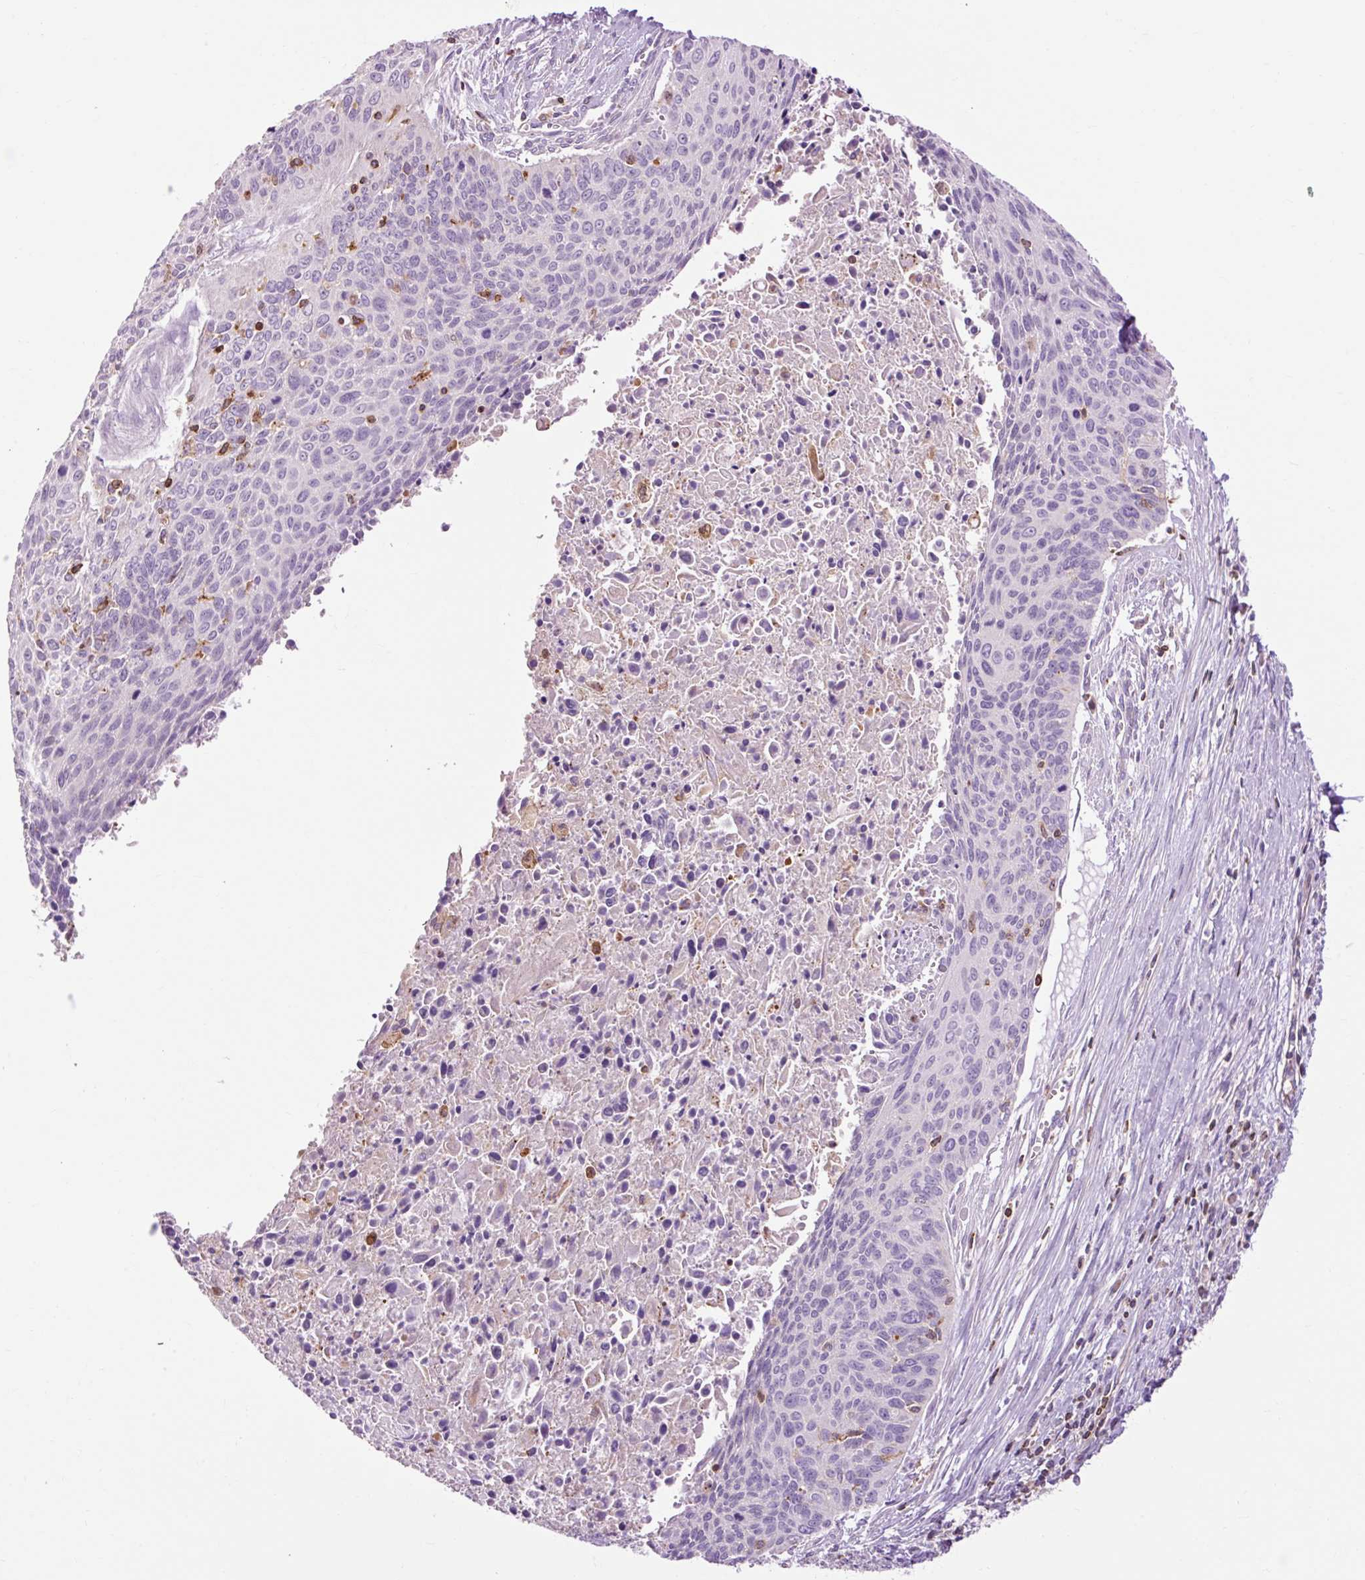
{"staining": {"intensity": "negative", "quantity": "none", "location": "none"}, "tissue": "cervical cancer", "cell_type": "Tumor cells", "image_type": "cancer", "snomed": [{"axis": "morphology", "description": "Squamous cell carcinoma, NOS"}, {"axis": "topography", "description": "Cervix"}], "caption": "DAB (3,3'-diaminobenzidine) immunohistochemical staining of human cervical squamous cell carcinoma displays no significant positivity in tumor cells.", "gene": "CD83", "patient": {"sex": "female", "age": 55}}